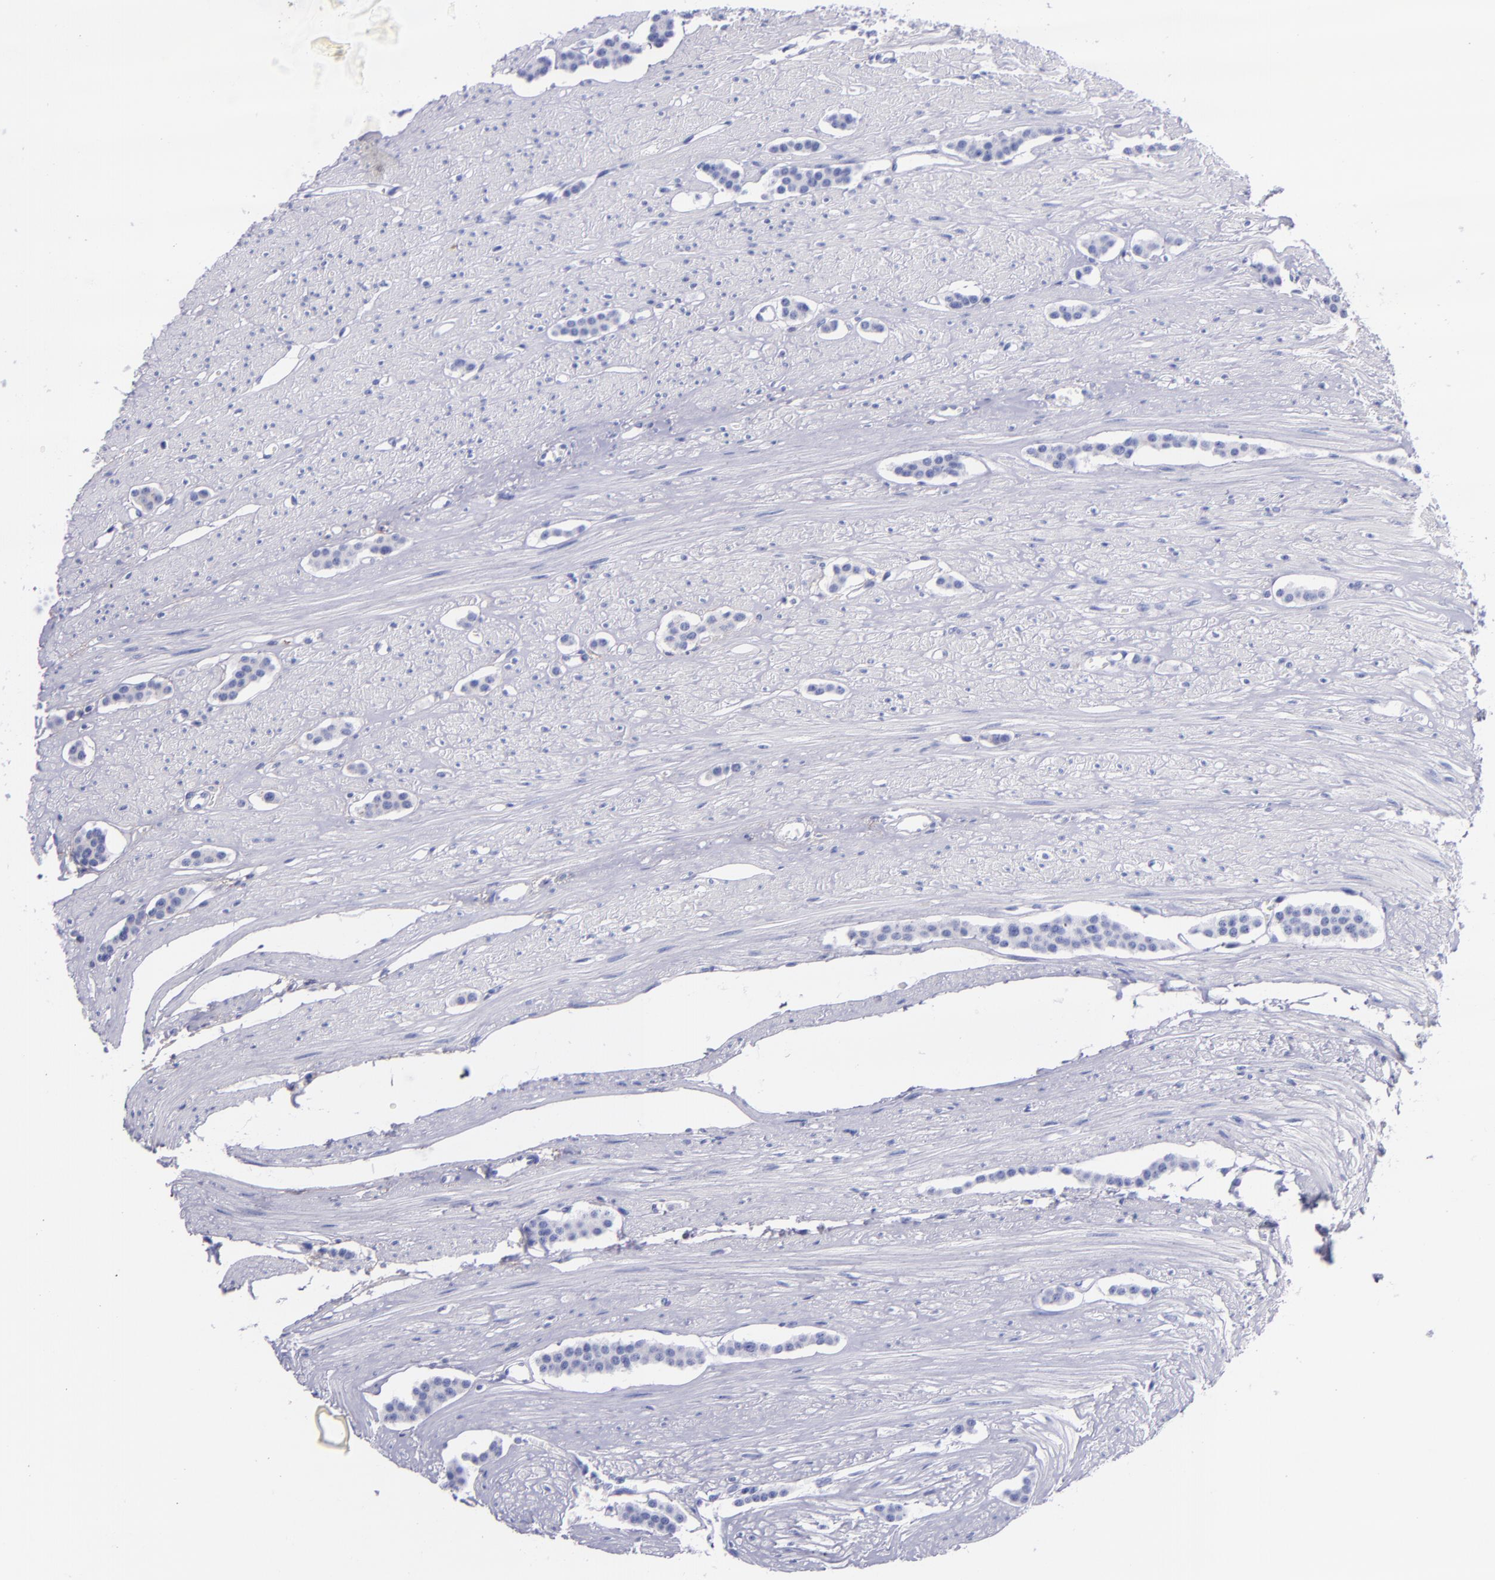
{"staining": {"intensity": "negative", "quantity": "none", "location": "none"}, "tissue": "carcinoid", "cell_type": "Tumor cells", "image_type": "cancer", "snomed": [{"axis": "morphology", "description": "Carcinoid, malignant, NOS"}, {"axis": "topography", "description": "Small intestine"}], "caption": "Immunohistochemistry (IHC) of carcinoid (malignant) exhibits no positivity in tumor cells. The staining is performed using DAB (3,3'-diaminobenzidine) brown chromogen with nuclei counter-stained in using hematoxylin.", "gene": "IVL", "patient": {"sex": "male", "age": 60}}